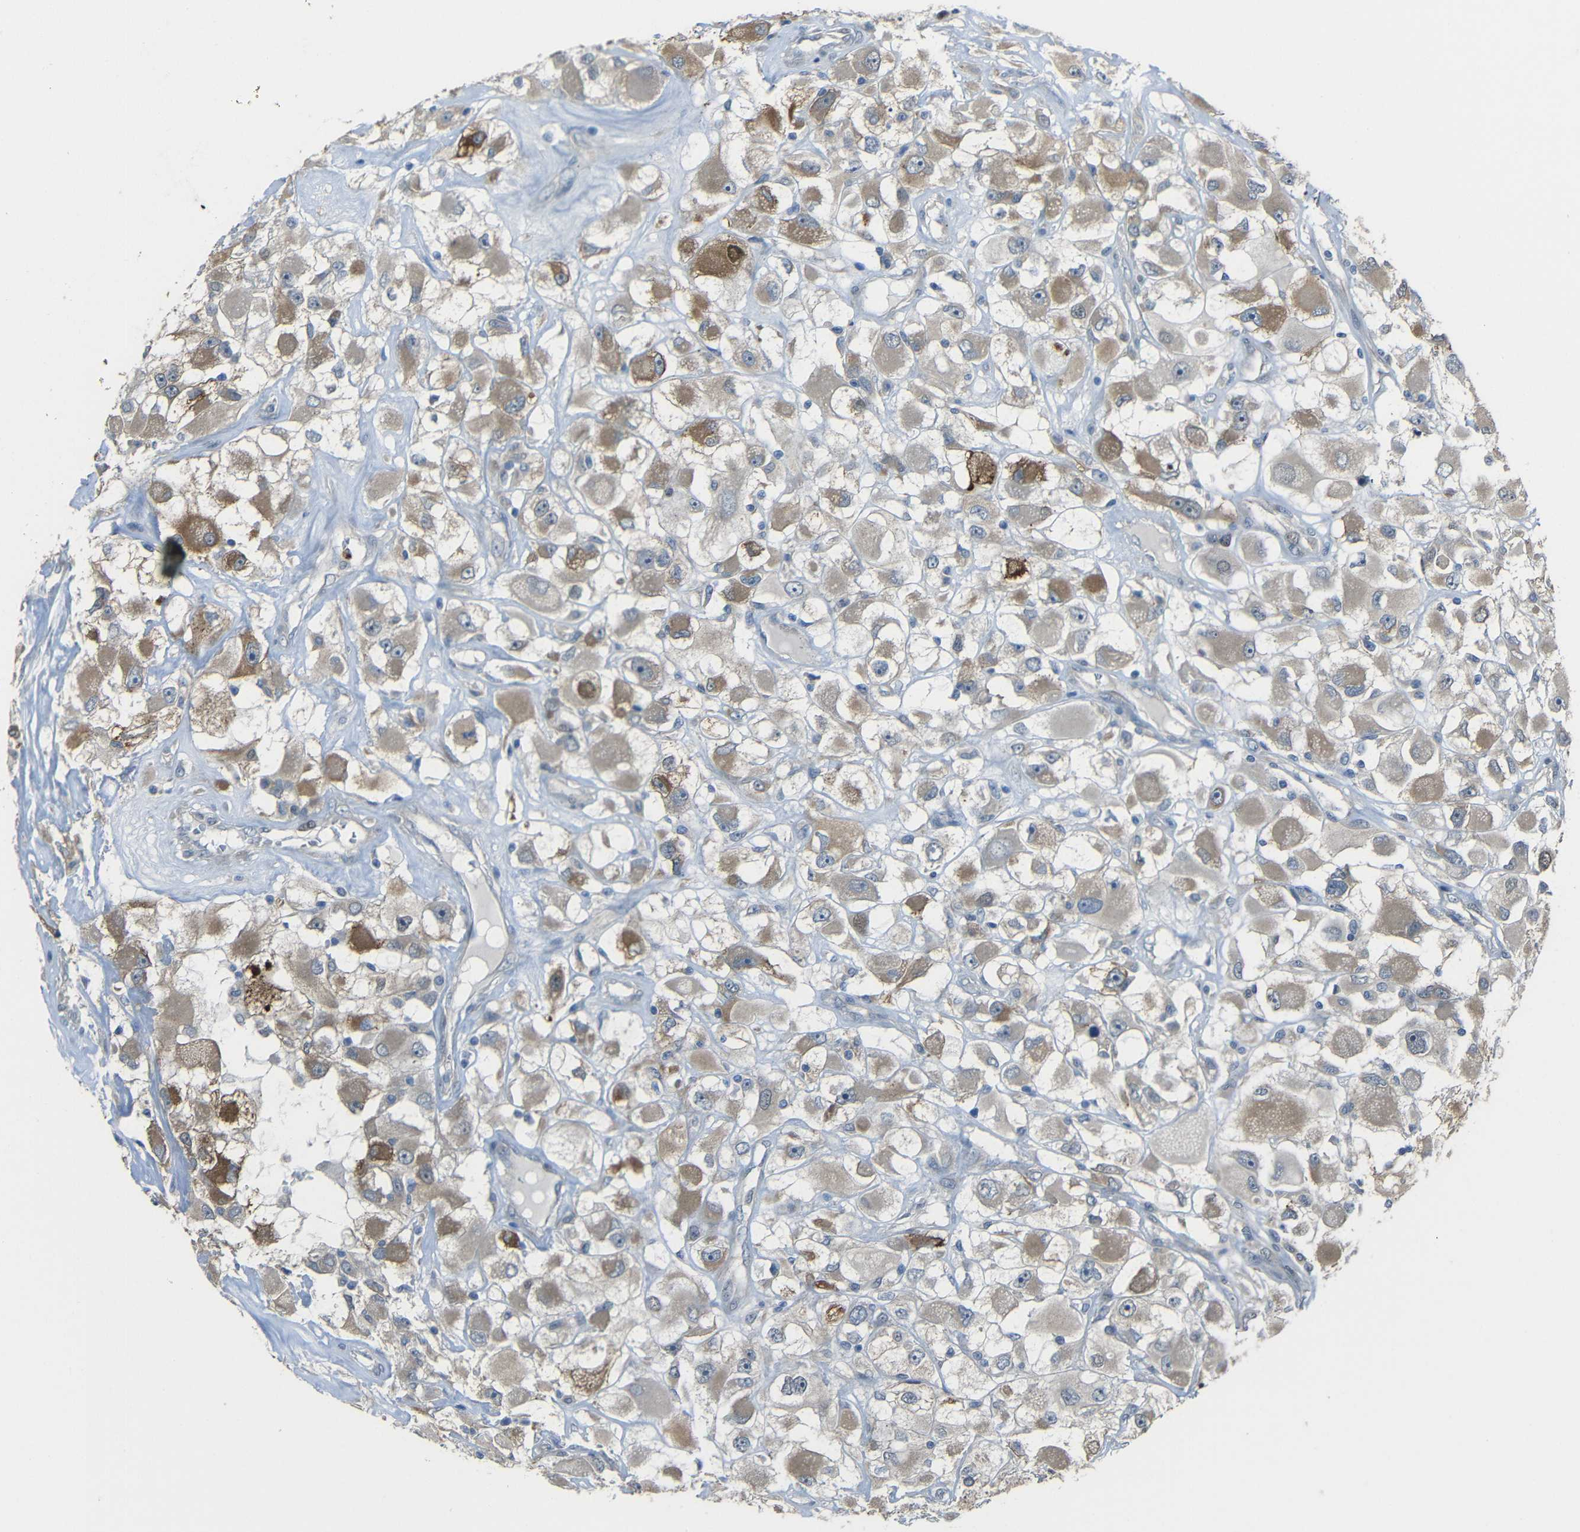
{"staining": {"intensity": "moderate", "quantity": "25%-75%", "location": "cytoplasmic/membranous"}, "tissue": "renal cancer", "cell_type": "Tumor cells", "image_type": "cancer", "snomed": [{"axis": "morphology", "description": "Adenocarcinoma, NOS"}, {"axis": "topography", "description": "Kidney"}], "caption": "Renal cancer tissue demonstrates moderate cytoplasmic/membranous staining in about 25%-75% of tumor cells, visualized by immunohistochemistry. The staining was performed using DAB (3,3'-diaminobenzidine), with brown indicating positive protein expression. Nuclei are stained blue with hematoxylin.", "gene": "STBD1", "patient": {"sex": "female", "age": 52}}